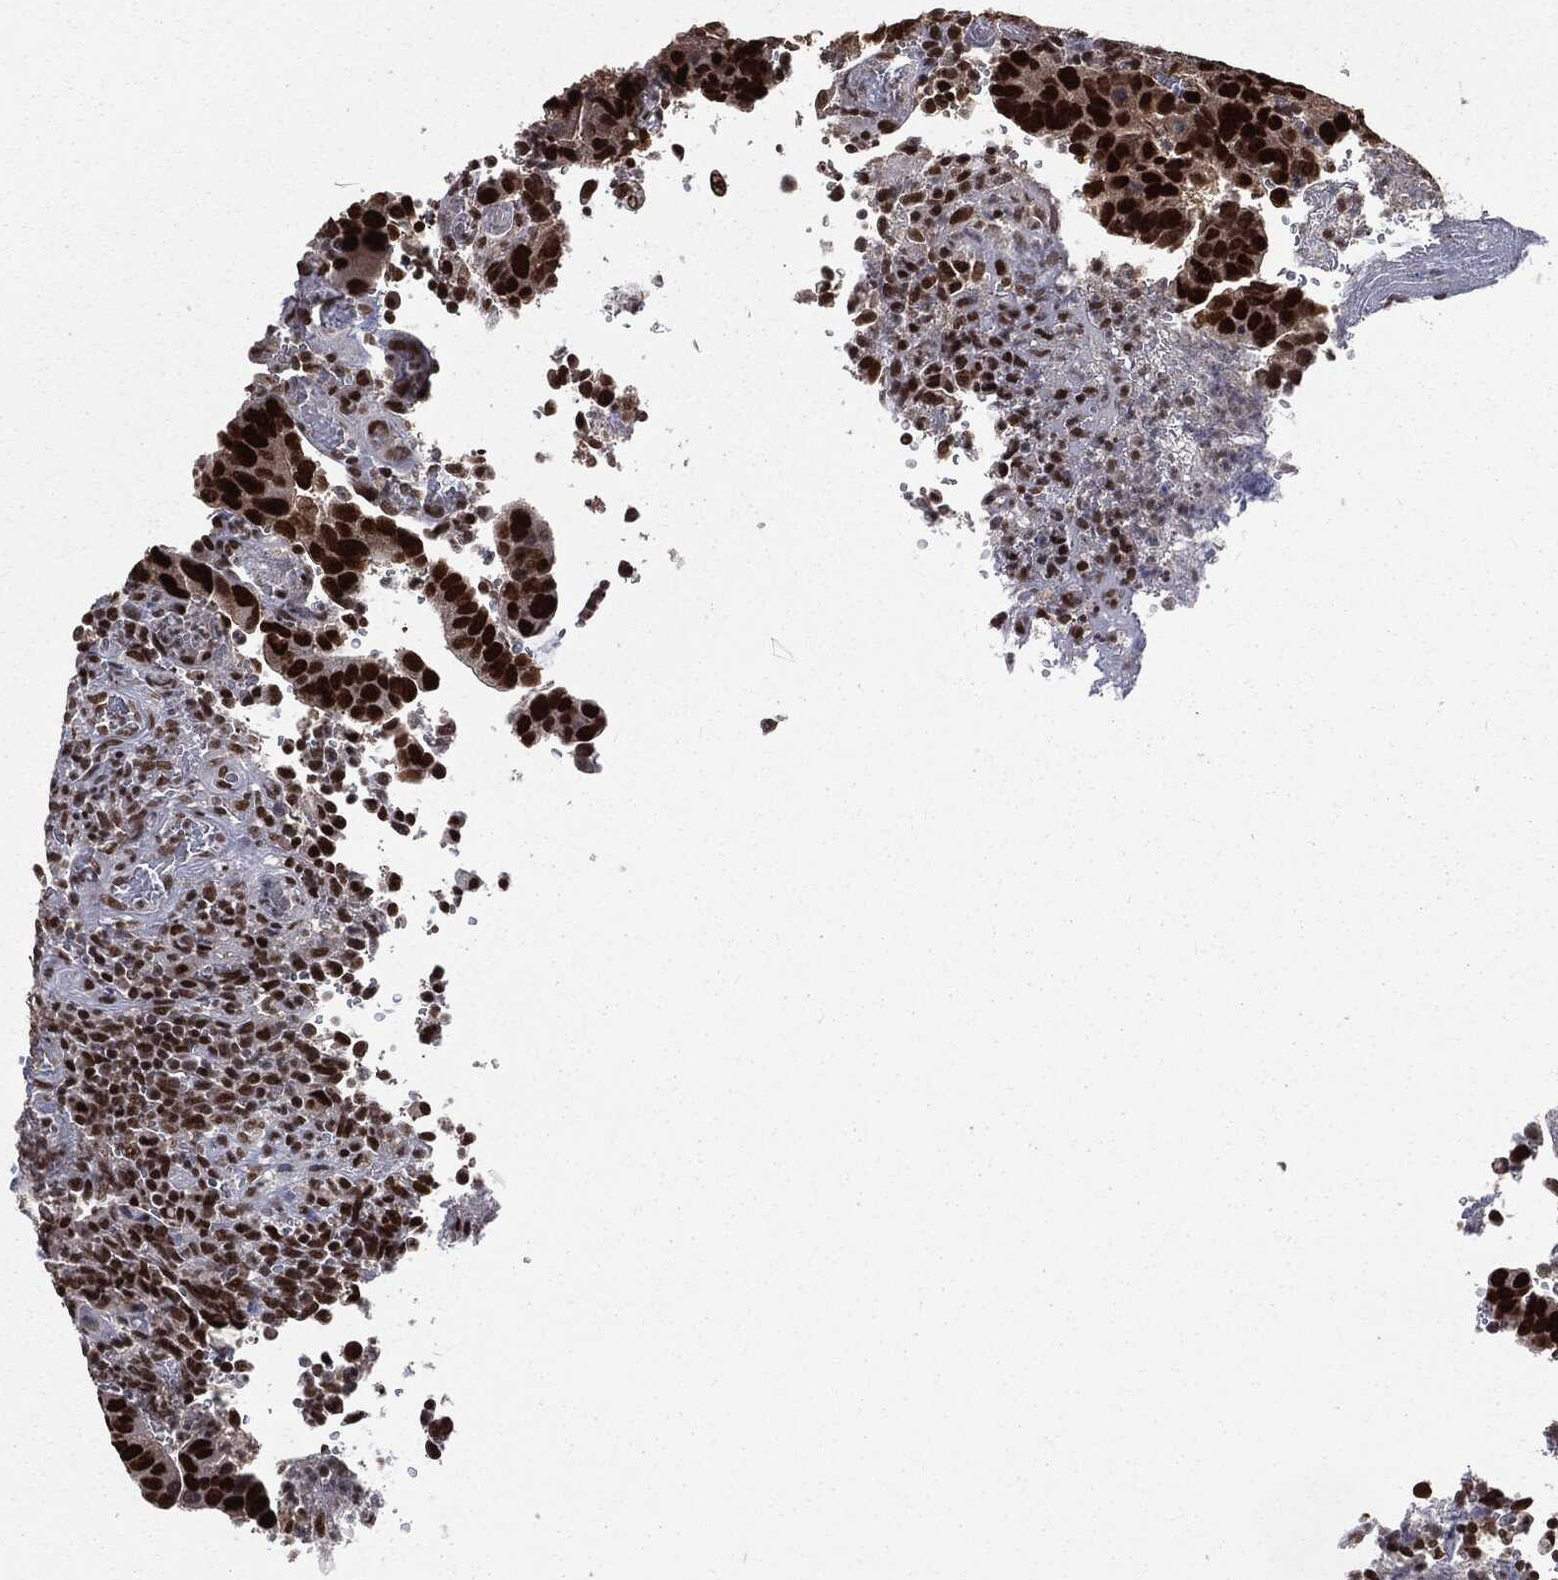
{"staining": {"intensity": "strong", "quantity": ">75%", "location": "nuclear"}, "tissue": "colorectal cancer", "cell_type": "Tumor cells", "image_type": "cancer", "snomed": [{"axis": "morphology", "description": "Adenocarcinoma, NOS"}, {"axis": "topography", "description": "Colon"}], "caption": "Immunohistochemistry (IHC) histopathology image of neoplastic tissue: human colorectal cancer (adenocarcinoma) stained using immunohistochemistry (IHC) exhibits high levels of strong protein expression localized specifically in the nuclear of tumor cells, appearing as a nuclear brown color.", "gene": "DPH2", "patient": {"sex": "female", "age": 56}}